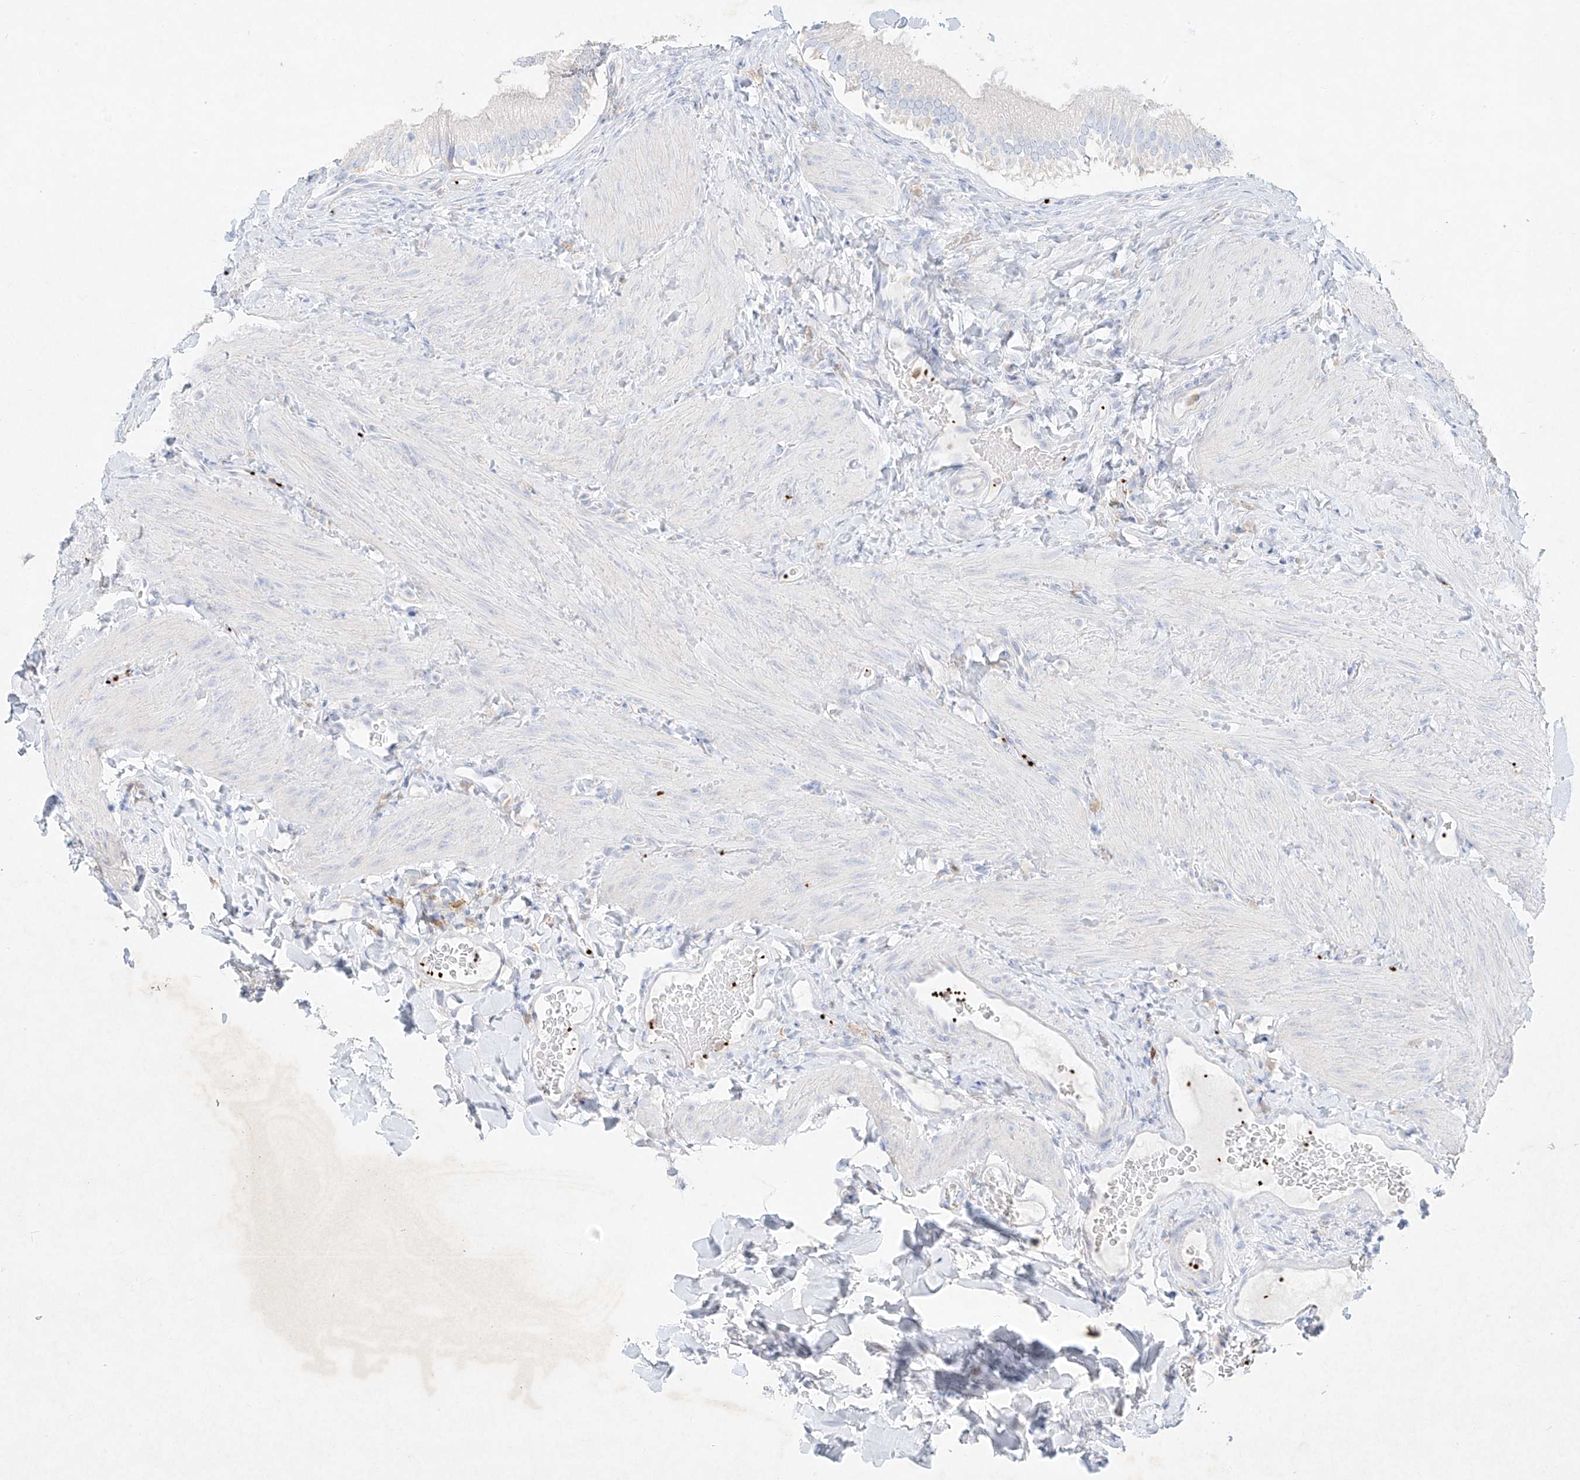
{"staining": {"intensity": "negative", "quantity": "none", "location": "none"}, "tissue": "gallbladder", "cell_type": "Glandular cells", "image_type": "normal", "snomed": [{"axis": "morphology", "description": "Normal tissue, NOS"}, {"axis": "topography", "description": "Gallbladder"}], "caption": "Glandular cells show no significant protein staining in normal gallbladder. The staining is performed using DAB (3,3'-diaminobenzidine) brown chromogen with nuclei counter-stained in using hematoxylin.", "gene": "PLEK", "patient": {"sex": "female", "age": 30}}